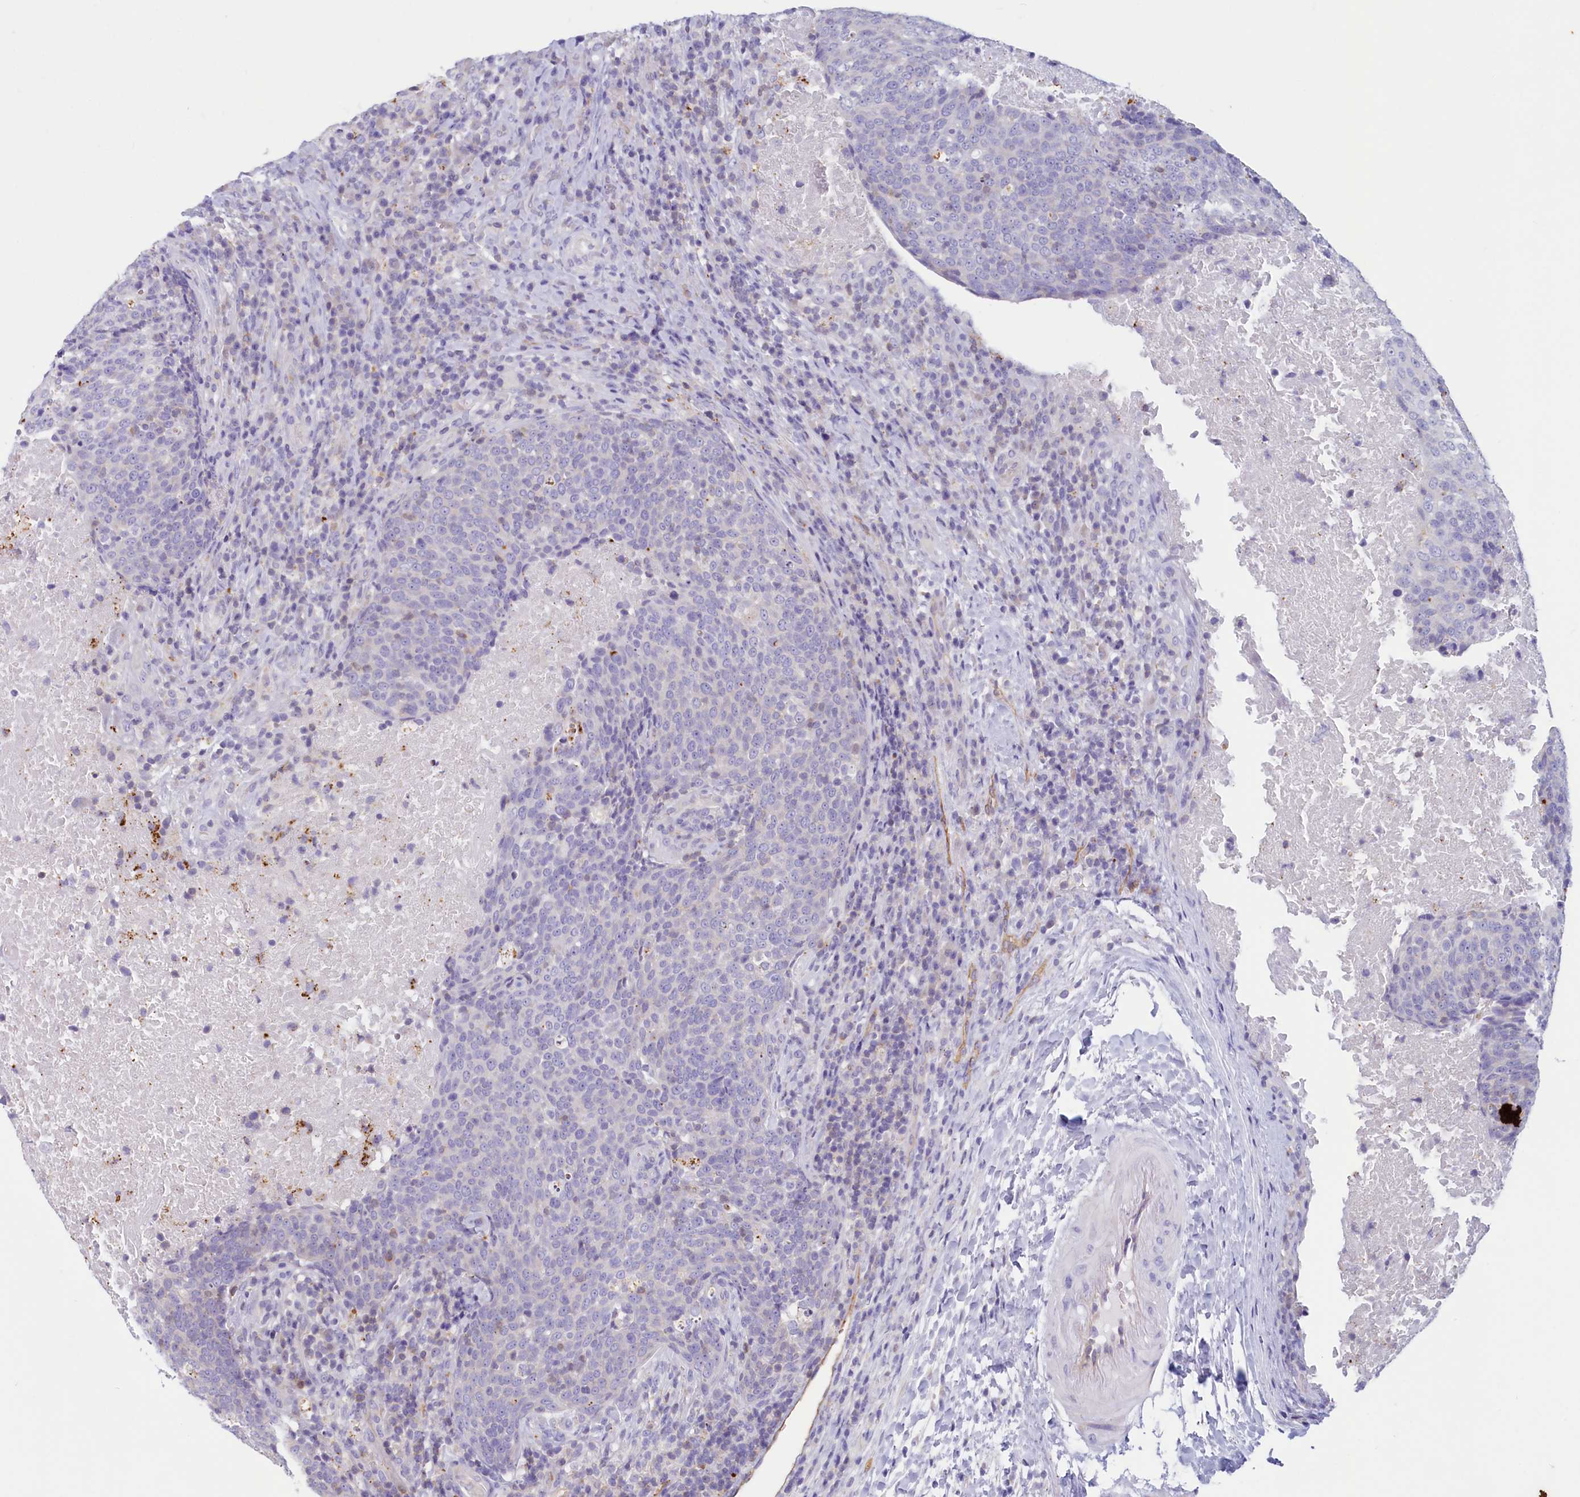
{"staining": {"intensity": "negative", "quantity": "none", "location": "none"}, "tissue": "head and neck cancer", "cell_type": "Tumor cells", "image_type": "cancer", "snomed": [{"axis": "morphology", "description": "Squamous cell carcinoma, NOS"}, {"axis": "morphology", "description": "Squamous cell carcinoma, metastatic, NOS"}, {"axis": "topography", "description": "Lymph node"}, {"axis": "topography", "description": "Head-Neck"}], "caption": "IHC image of neoplastic tissue: head and neck squamous cell carcinoma stained with DAB (3,3'-diaminobenzidine) demonstrates no significant protein staining in tumor cells.", "gene": "LMOD3", "patient": {"sex": "male", "age": 62}}